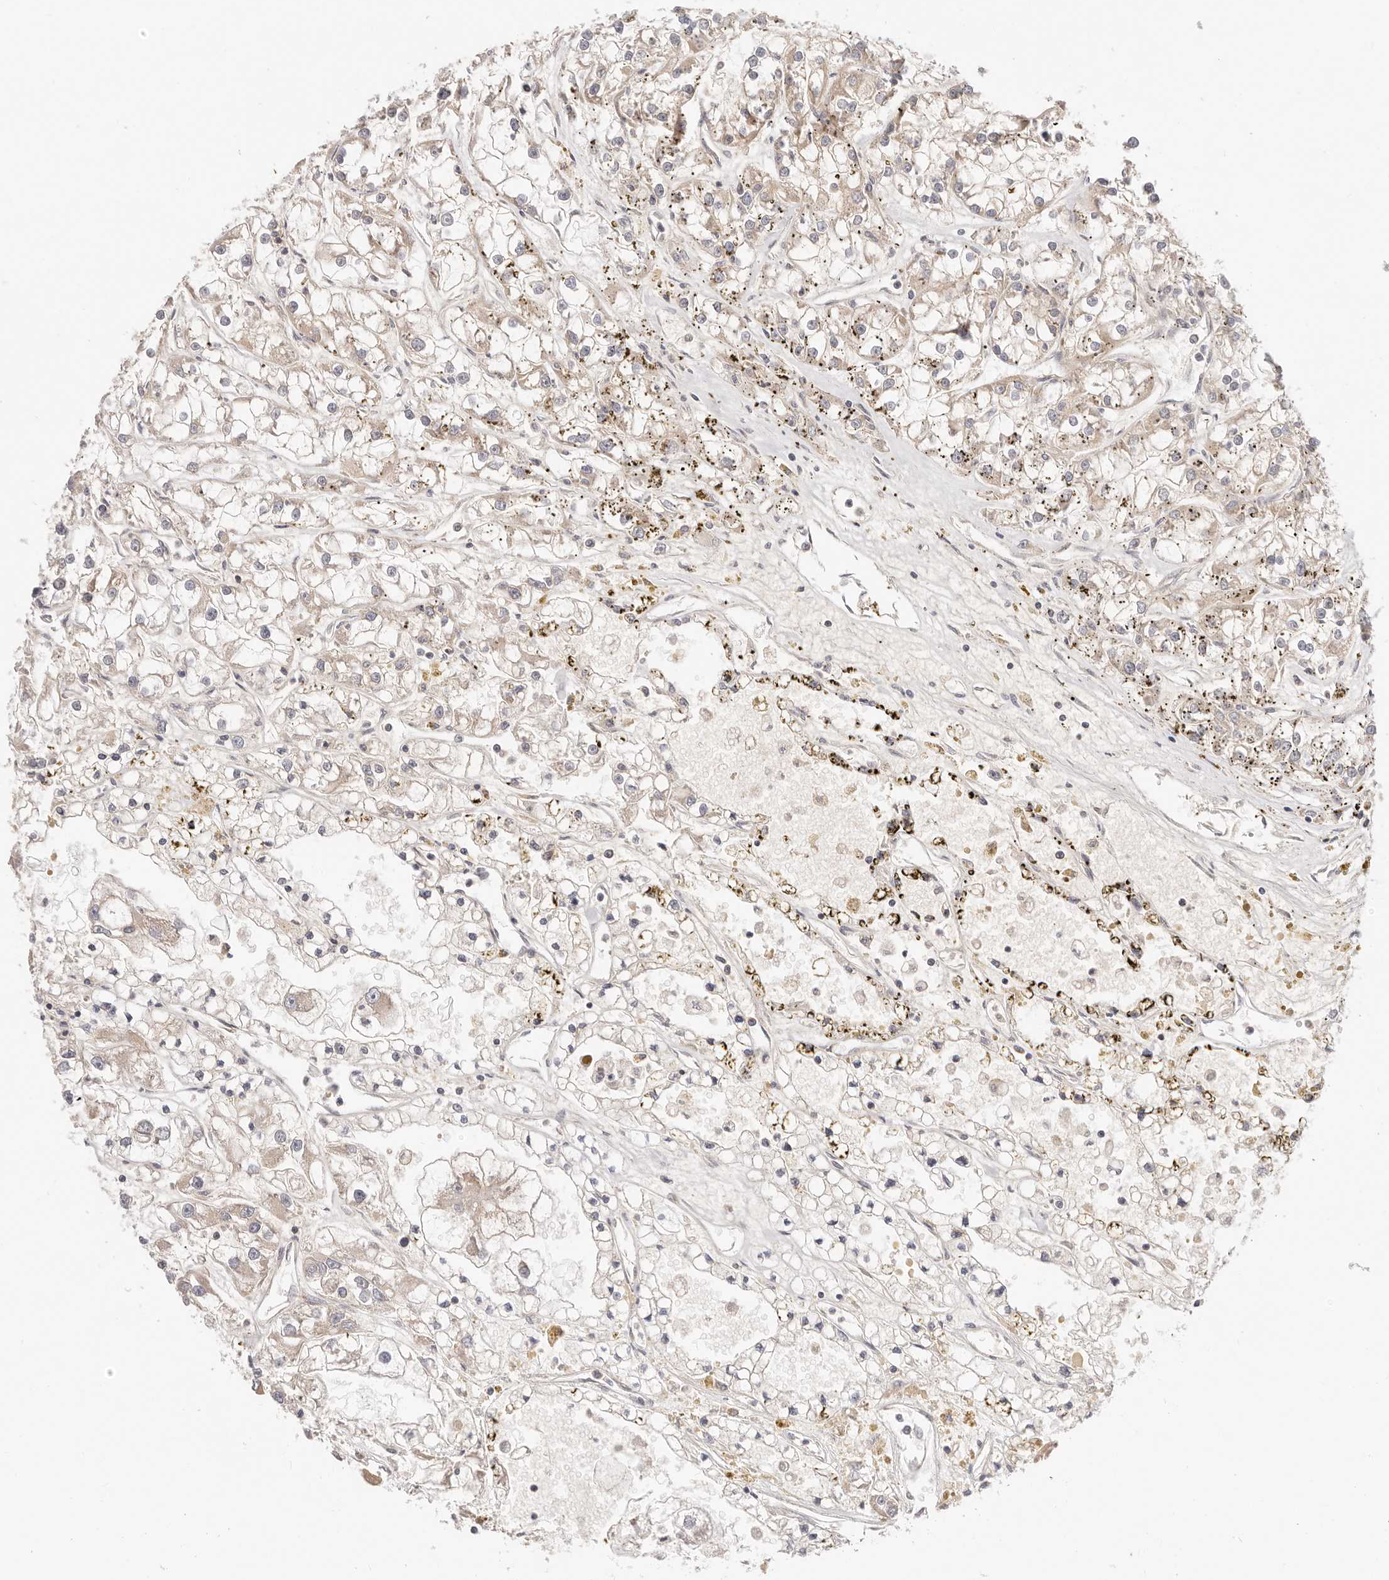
{"staining": {"intensity": "weak", "quantity": "25%-75%", "location": "cytoplasmic/membranous"}, "tissue": "renal cancer", "cell_type": "Tumor cells", "image_type": "cancer", "snomed": [{"axis": "morphology", "description": "Adenocarcinoma, NOS"}, {"axis": "topography", "description": "Kidney"}], "caption": "Tumor cells exhibit low levels of weak cytoplasmic/membranous expression in about 25%-75% of cells in human renal adenocarcinoma.", "gene": "KCMF1", "patient": {"sex": "female", "age": 52}}